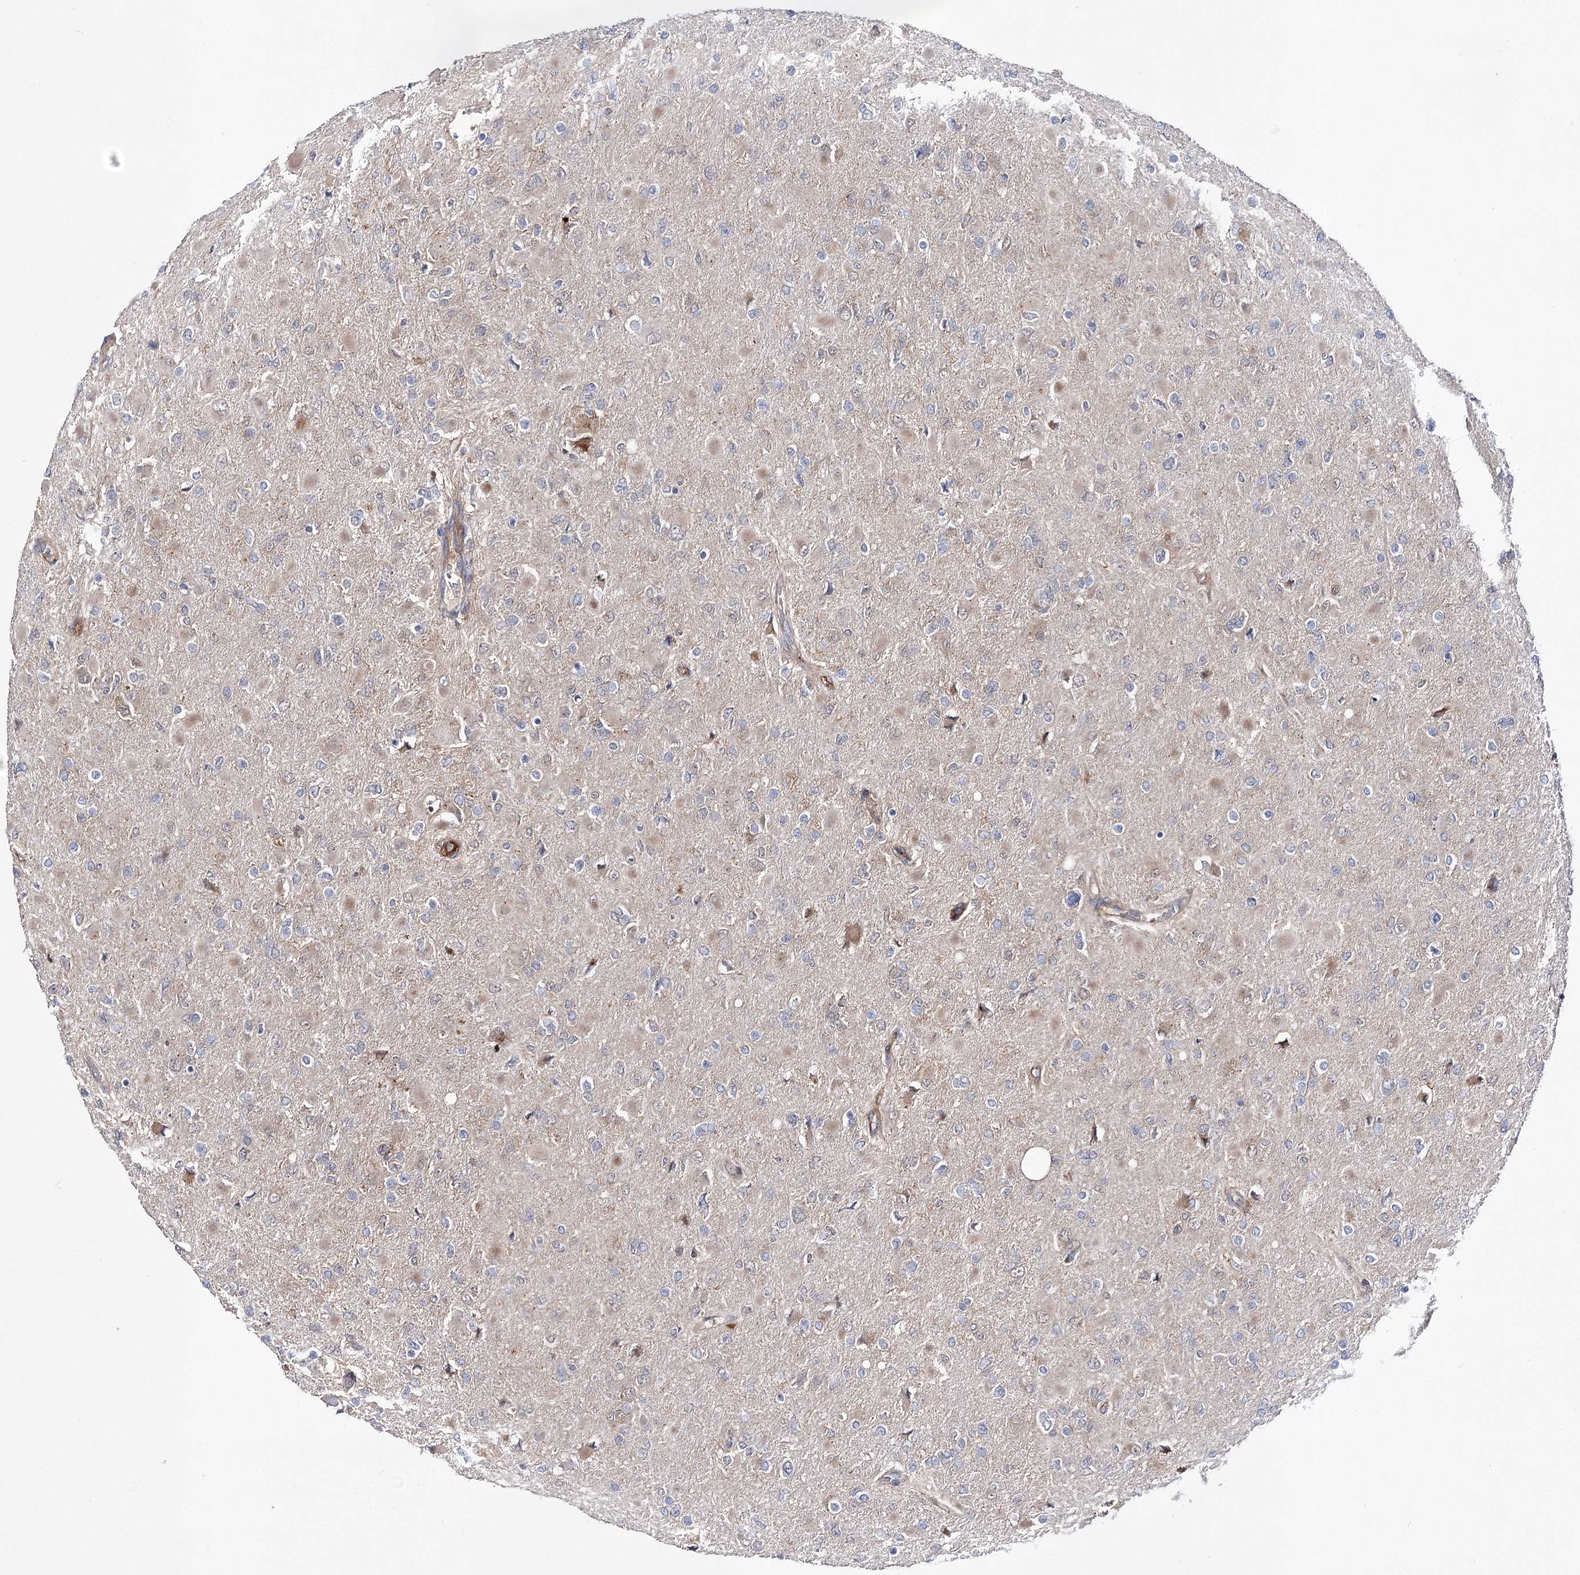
{"staining": {"intensity": "negative", "quantity": "none", "location": "none"}, "tissue": "glioma", "cell_type": "Tumor cells", "image_type": "cancer", "snomed": [{"axis": "morphology", "description": "Glioma, malignant, High grade"}, {"axis": "topography", "description": "Cerebral cortex"}], "caption": "Human malignant glioma (high-grade) stained for a protein using IHC displays no positivity in tumor cells.", "gene": "ARHGAP32", "patient": {"sex": "female", "age": 36}}